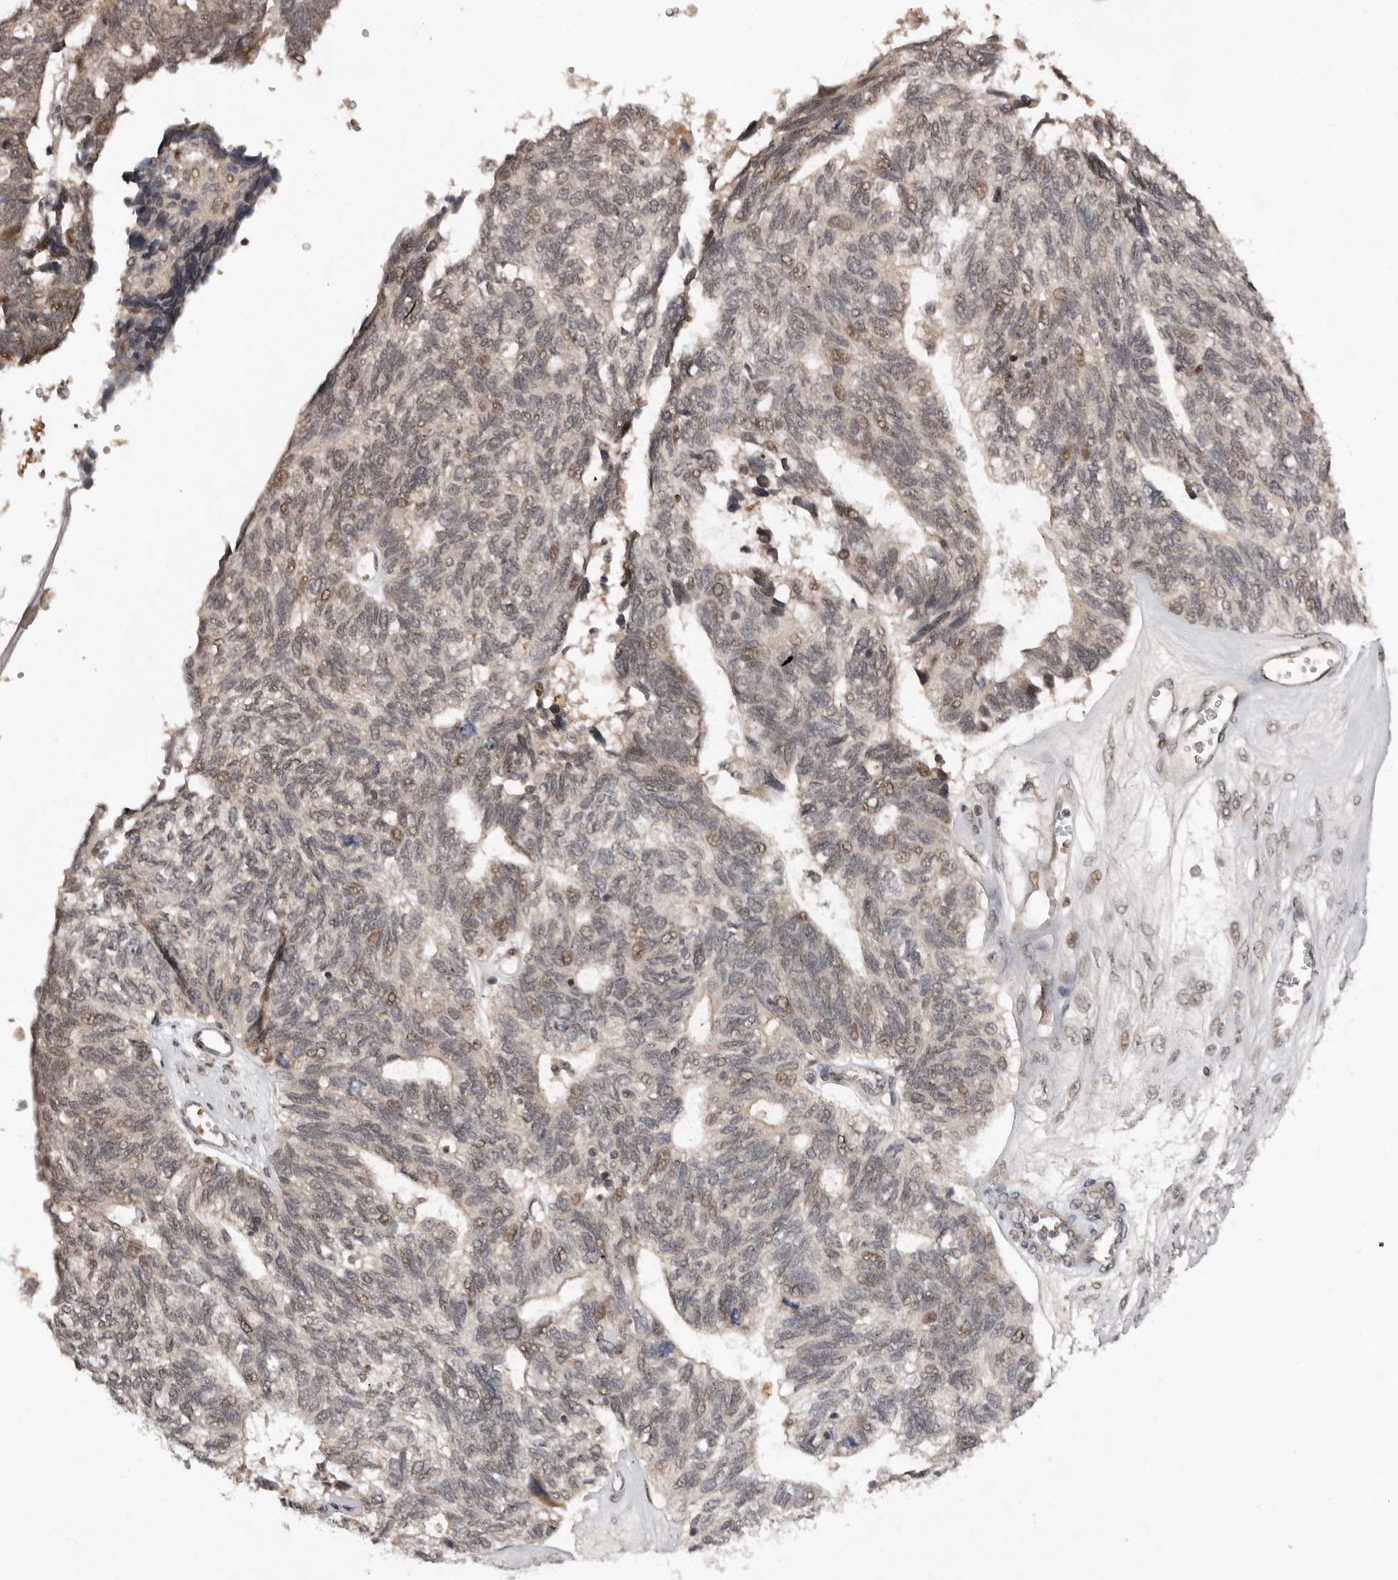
{"staining": {"intensity": "moderate", "quantity": "25%-75%", "location": "cytoplasmic/membranous,nuclear"}, "tissue": "ovarian cancer", "cell_type": "Tumor cells", "image_type": "cancer", "snomed": [{"axis": "morphology", "description": "Cystadenocarcinoma, serous, NOS"}, {"axis": "topography", "description": "Ovary"}], "caption": "Tumor cells demonstrate moderate cytoplasmic/membranous and nuclear positivity in approximately 25%-75% of cells in ovarian cancer (serous cystadenocarcinoma).", "gene": "ABL1", "patient": {"sex": "female", "age": 79}}